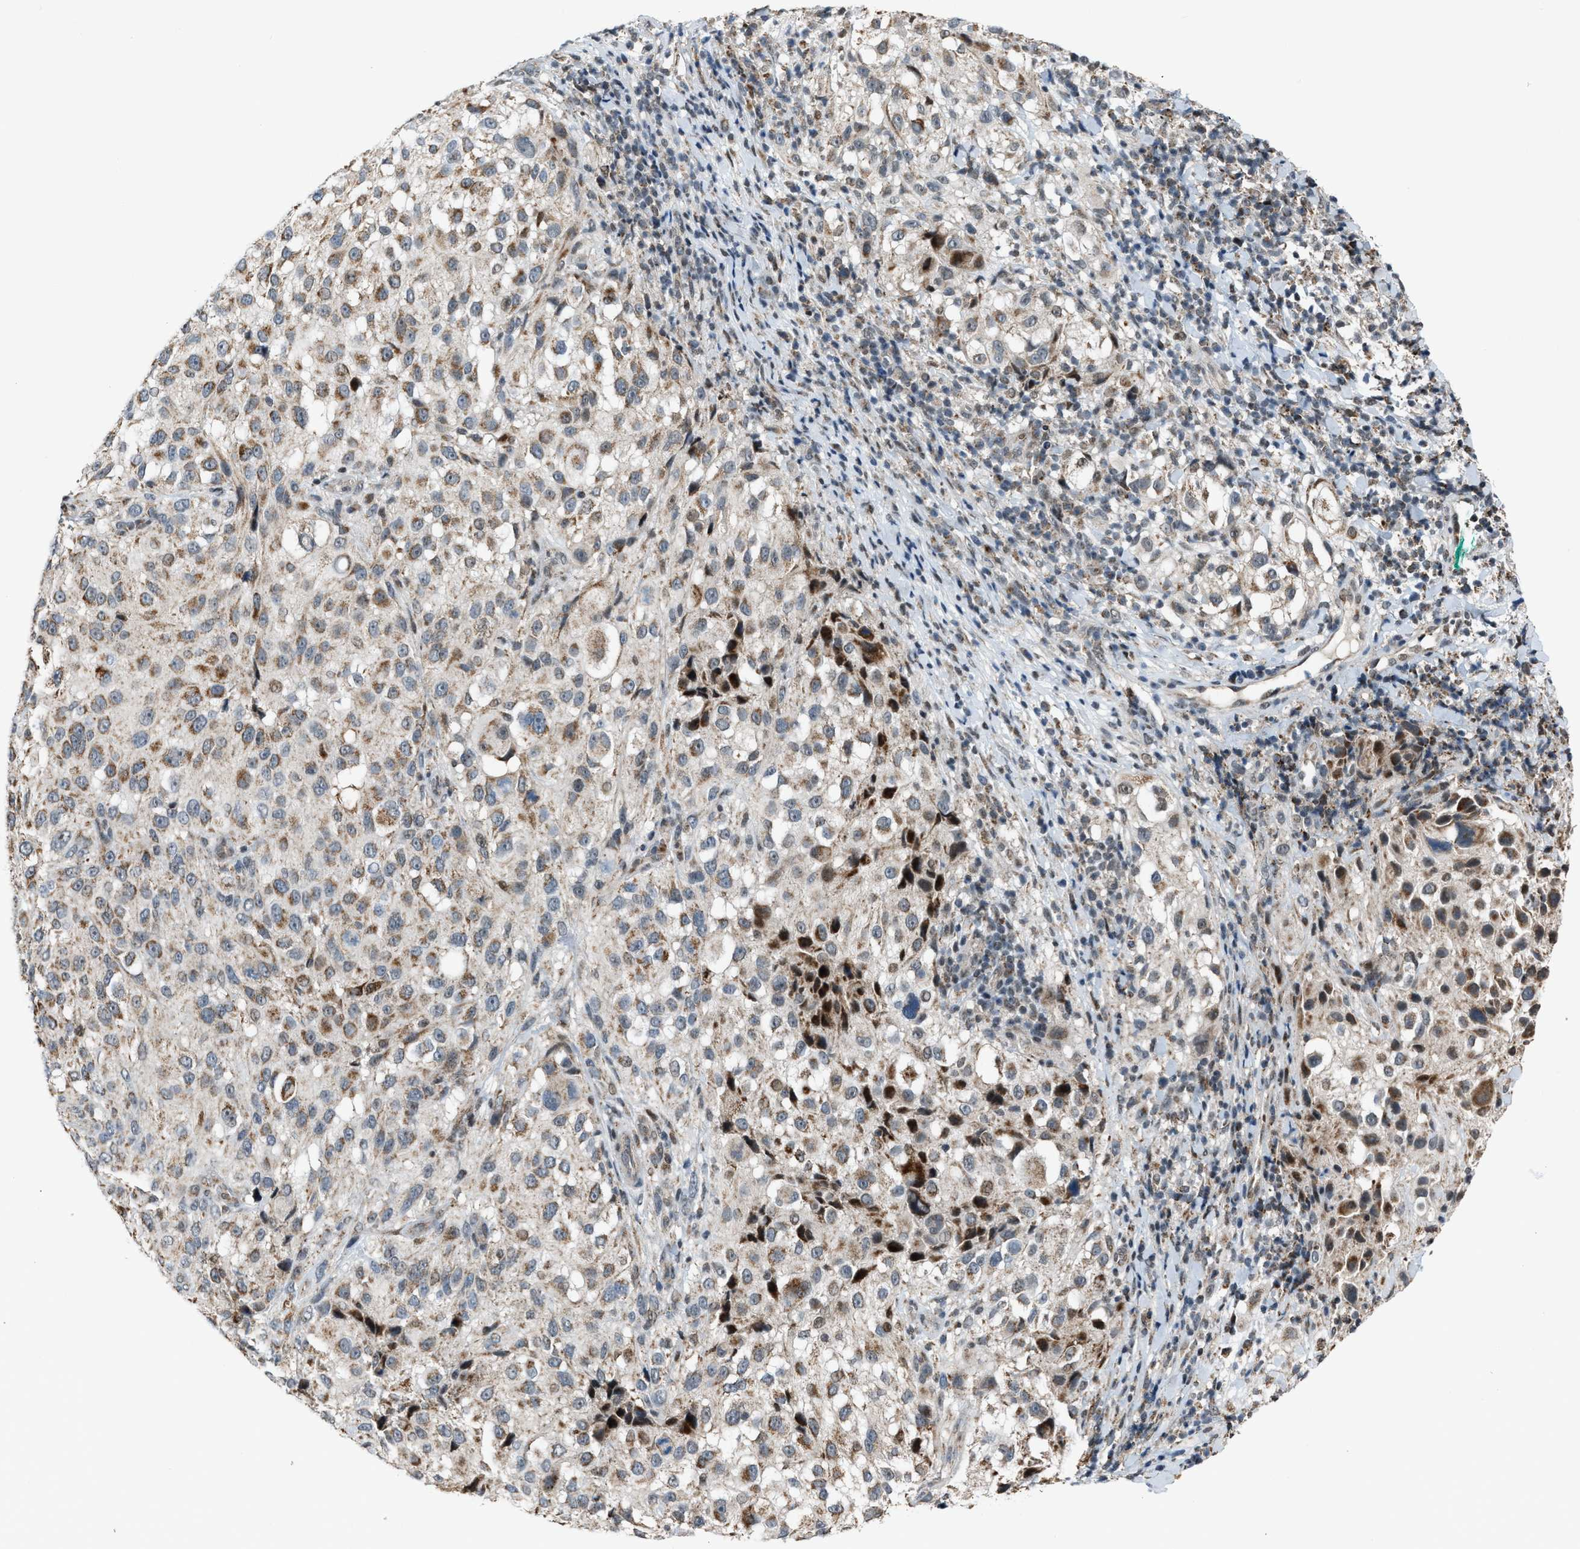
{"staining": {"intensity": "moderate", "quantity": ">75%", "location": "cytoplasmic/membranous"}, "tissue": "melanoma", "cell_type": "Tumor cells", "image_type": "cancer", "snomed": [{"axis": "morphology", "description": "Necrosis, NOS"}, {"axis": "morphology", "description": "Malignant melanoma, NOS"}, {"axis": "topography", "description": "Skin"}], "caption": "This photomicrograph exhibits IHC staining of melanoma, with medium moderate cytoplasmic/membranous positivity in about >75% of tumor cells.", "gene": "CHN2", "patient": {"sex": "female", "age": 87}}